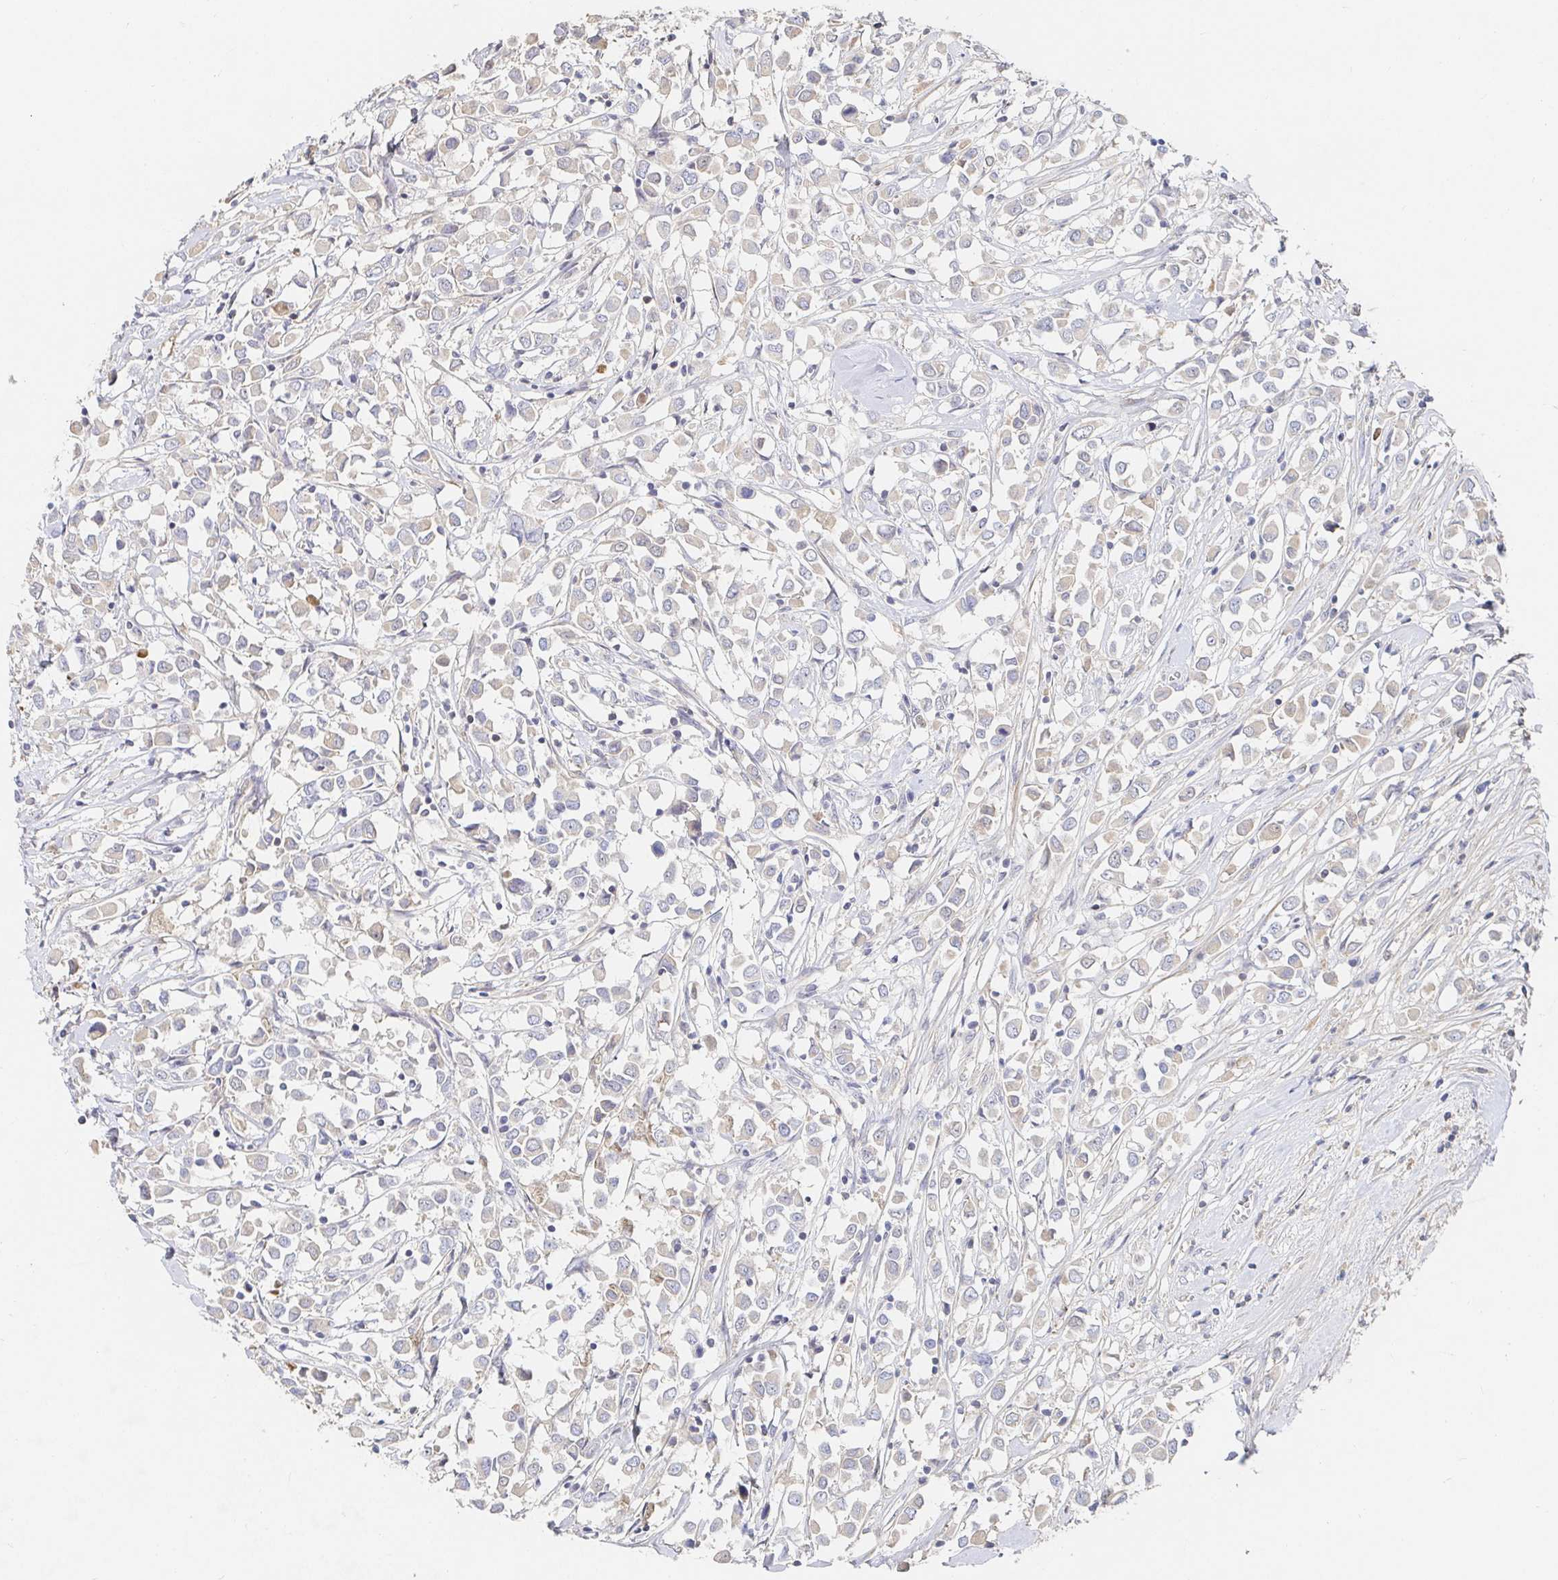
{"staining": {"intensity": "weak", "quantity": "<25%", "location": "cytoplasmic/membranous"}, "tissue": "breast cancer", "cell_type": "Tumor cells", "image_type": "cancer", "snomed": [{"axis": "morphology", "description": "Duct carcinoma"}, {"axis": "topography", "description": "Breast"}], "caption": "Breast intraductal carcinoma was stained to show a protein in brown. There is no significant expression in tumor cells.", "gene": "NME9", "patient": {"sex": "female", "age": 61}}